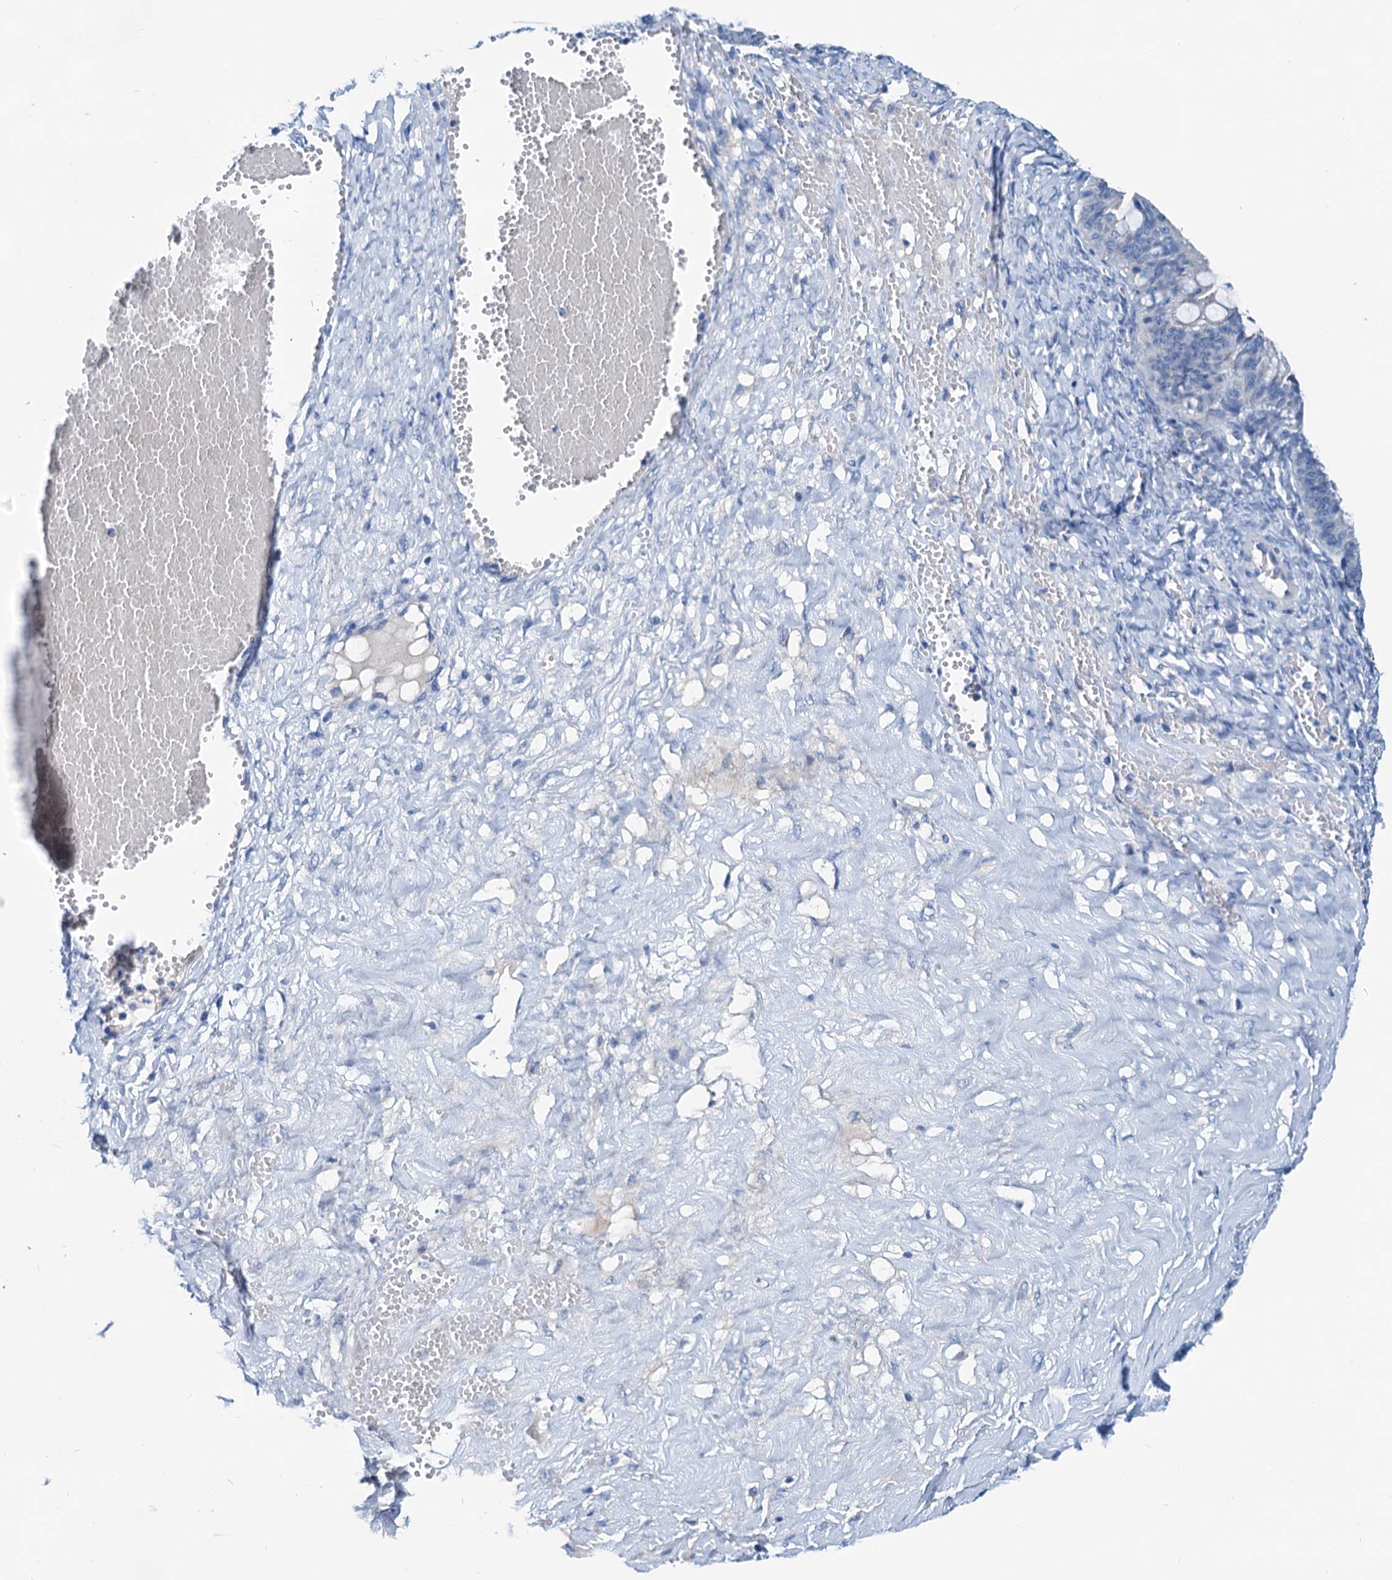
{"staining": {"intensity": "negative", "quantity": "none", "location": "none"}, "tissue": "ovarian cancer", "cell_type": "Tumor cells", "image_type": "cancer", "snomed": [{"axis": "morphology", "description": "Cystadenocarcinoma, mucinous, NOS"}, {"axis": "topography", "description": "Ovary"}], "caption": "Immunohistochemical staining of human mucinous cystadenocarcinoma (ovarian) exhibits no significant positivity in tumor cells.", "gene": "KNDC1", "patient": {"sex": "female", "age": 73}}